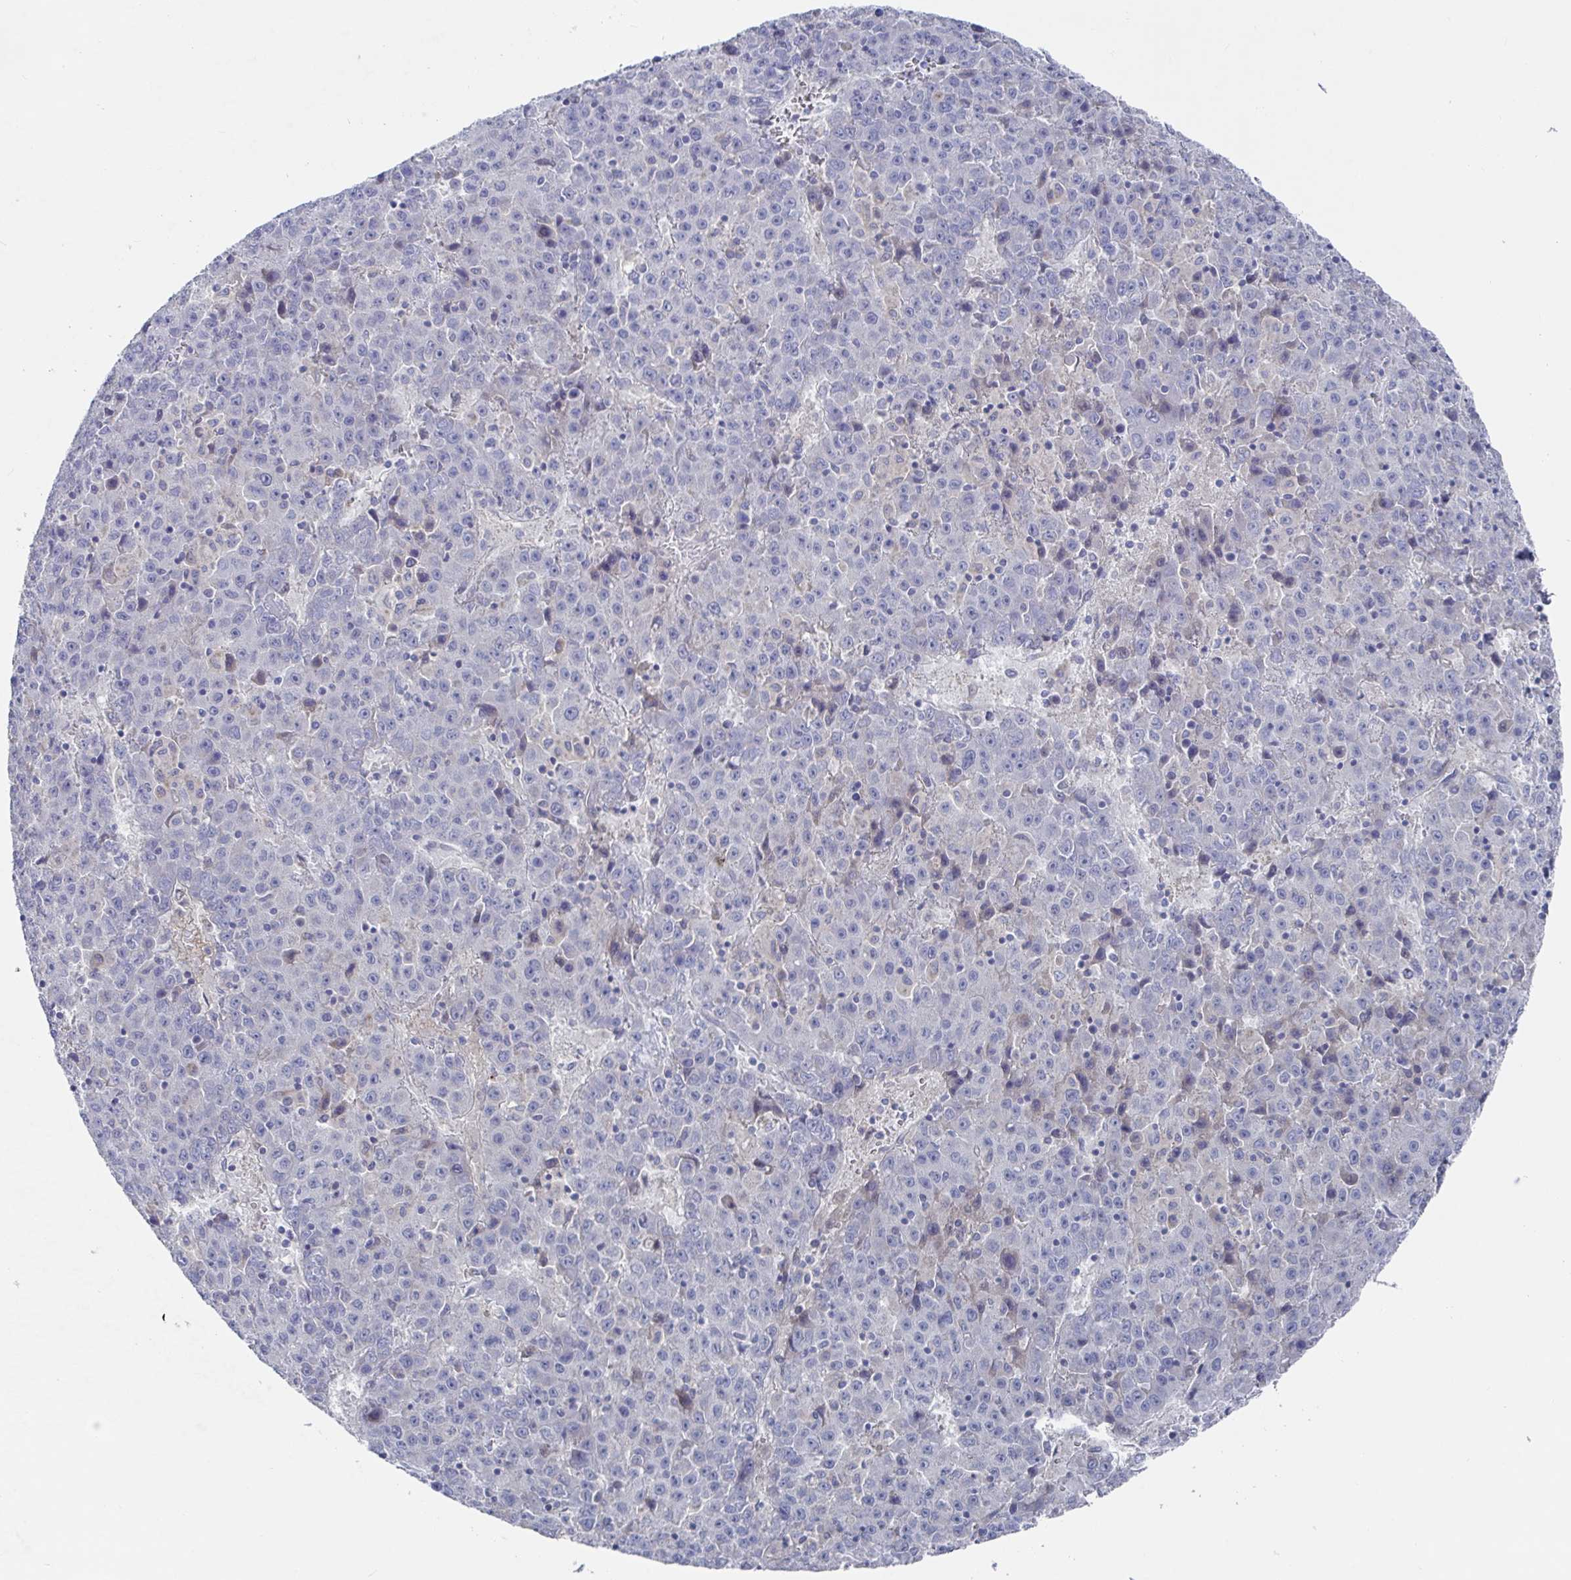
{"staining": {"intensity": "negative", "quantity": "none", "location": "none"}, "tissue": "liver cancer", "cell_type": "Tumor cells", "image_type": "cancer", "snomed": [{"axis": "morphology", "description": "Carcinoma, Hepatocellular, NOS"}, {"axis": "topography", "description": "Liver"}], "caption": "Tumor cells show no significant staining in liver hepatocellular carcinoma.", "gene": "GPR148", "patient": {"sex": "female", "age": 53}}